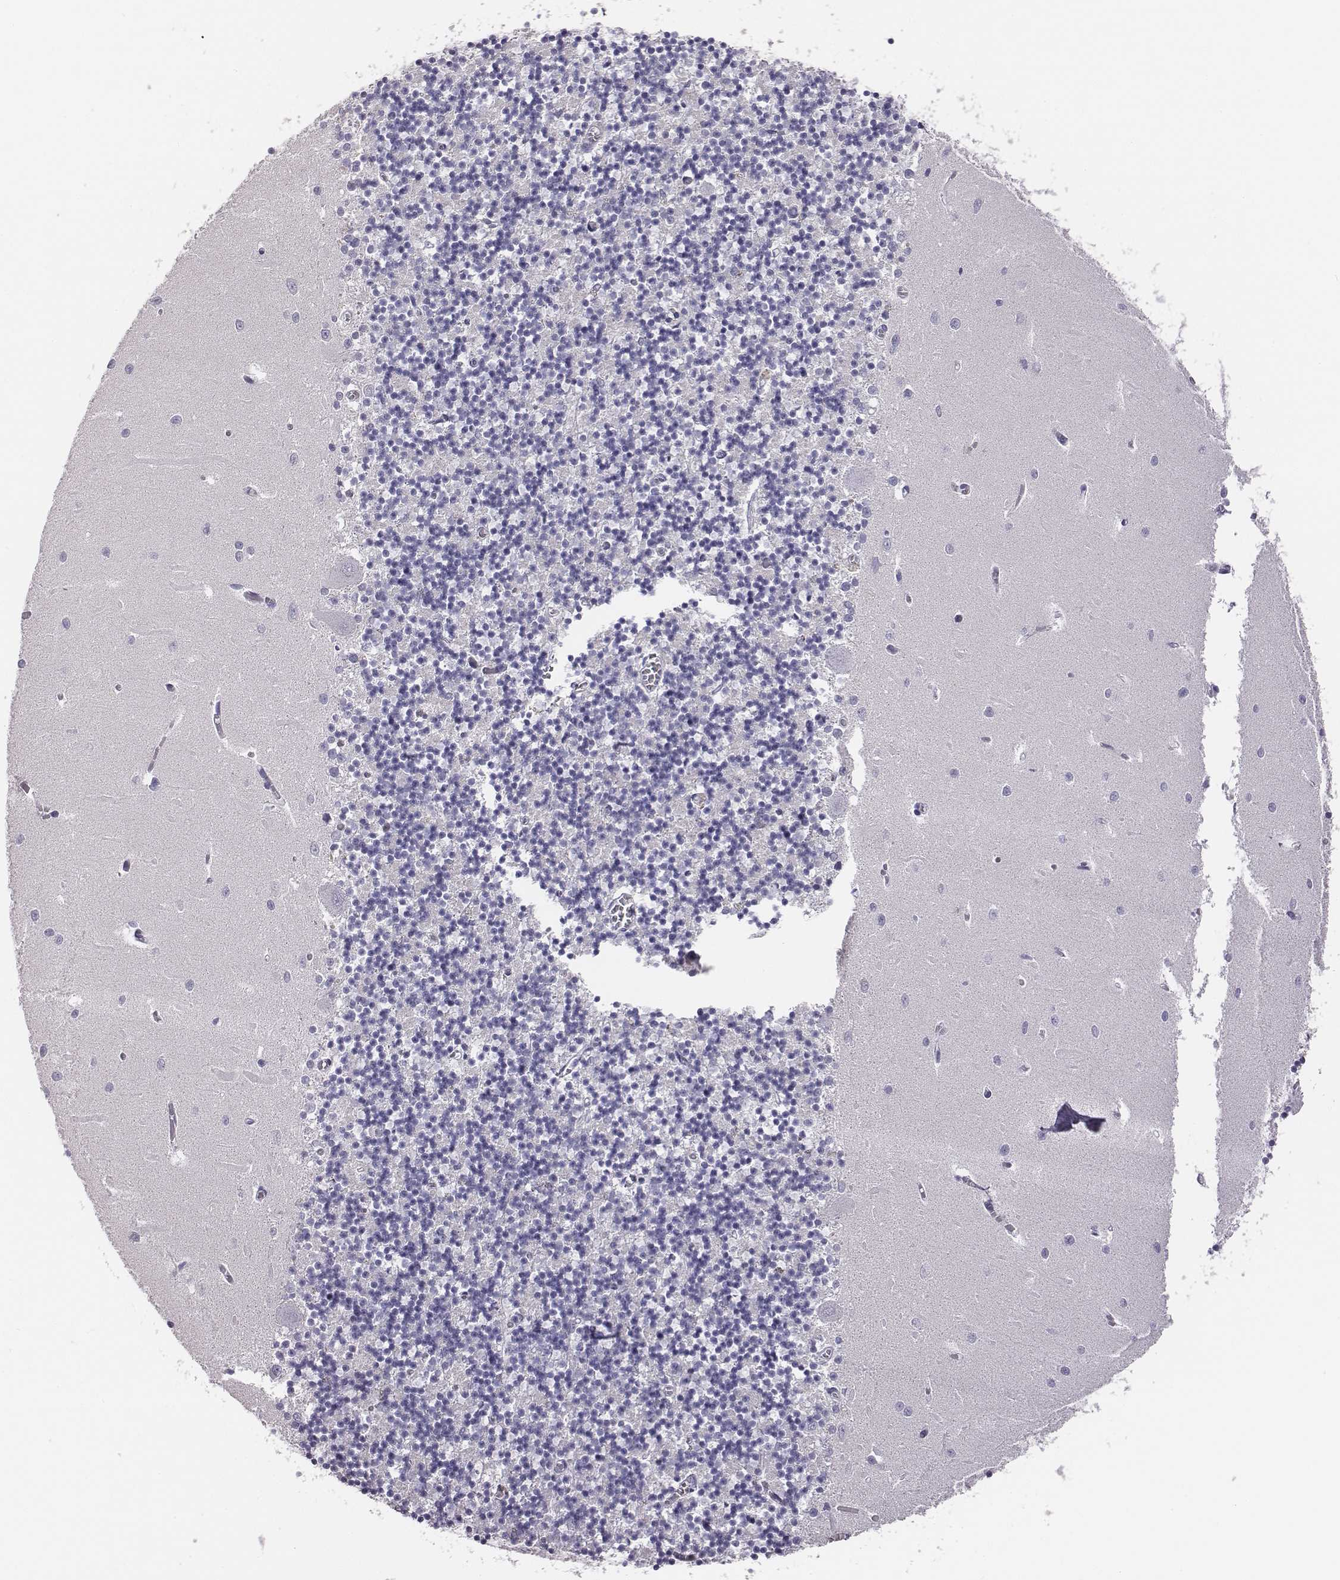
{"staining": {"intensity": "negative", "quantity": "none", "location": "none"}, "tissue": "cerebellum", "cell_type": "Cells in granular layer", "image_type": "normal", "snomed": [{"axis": "morphology", "description": "Normal tissue, NOS"}, {"axis": "topography", "description": "Cerebellum"}], "caption": "An IHC histopathology image of normal cerebellum is shown. There is no staining in cells in granular layer of cerebellum. The staining was performed using DAB to visualize the protein expression in brown, while the nuclei were stained in blue with hematoxylin (Magnification: 20x).", "gene": "ENSG00000290147", "patient": {"sex": "female", "age": 64}}